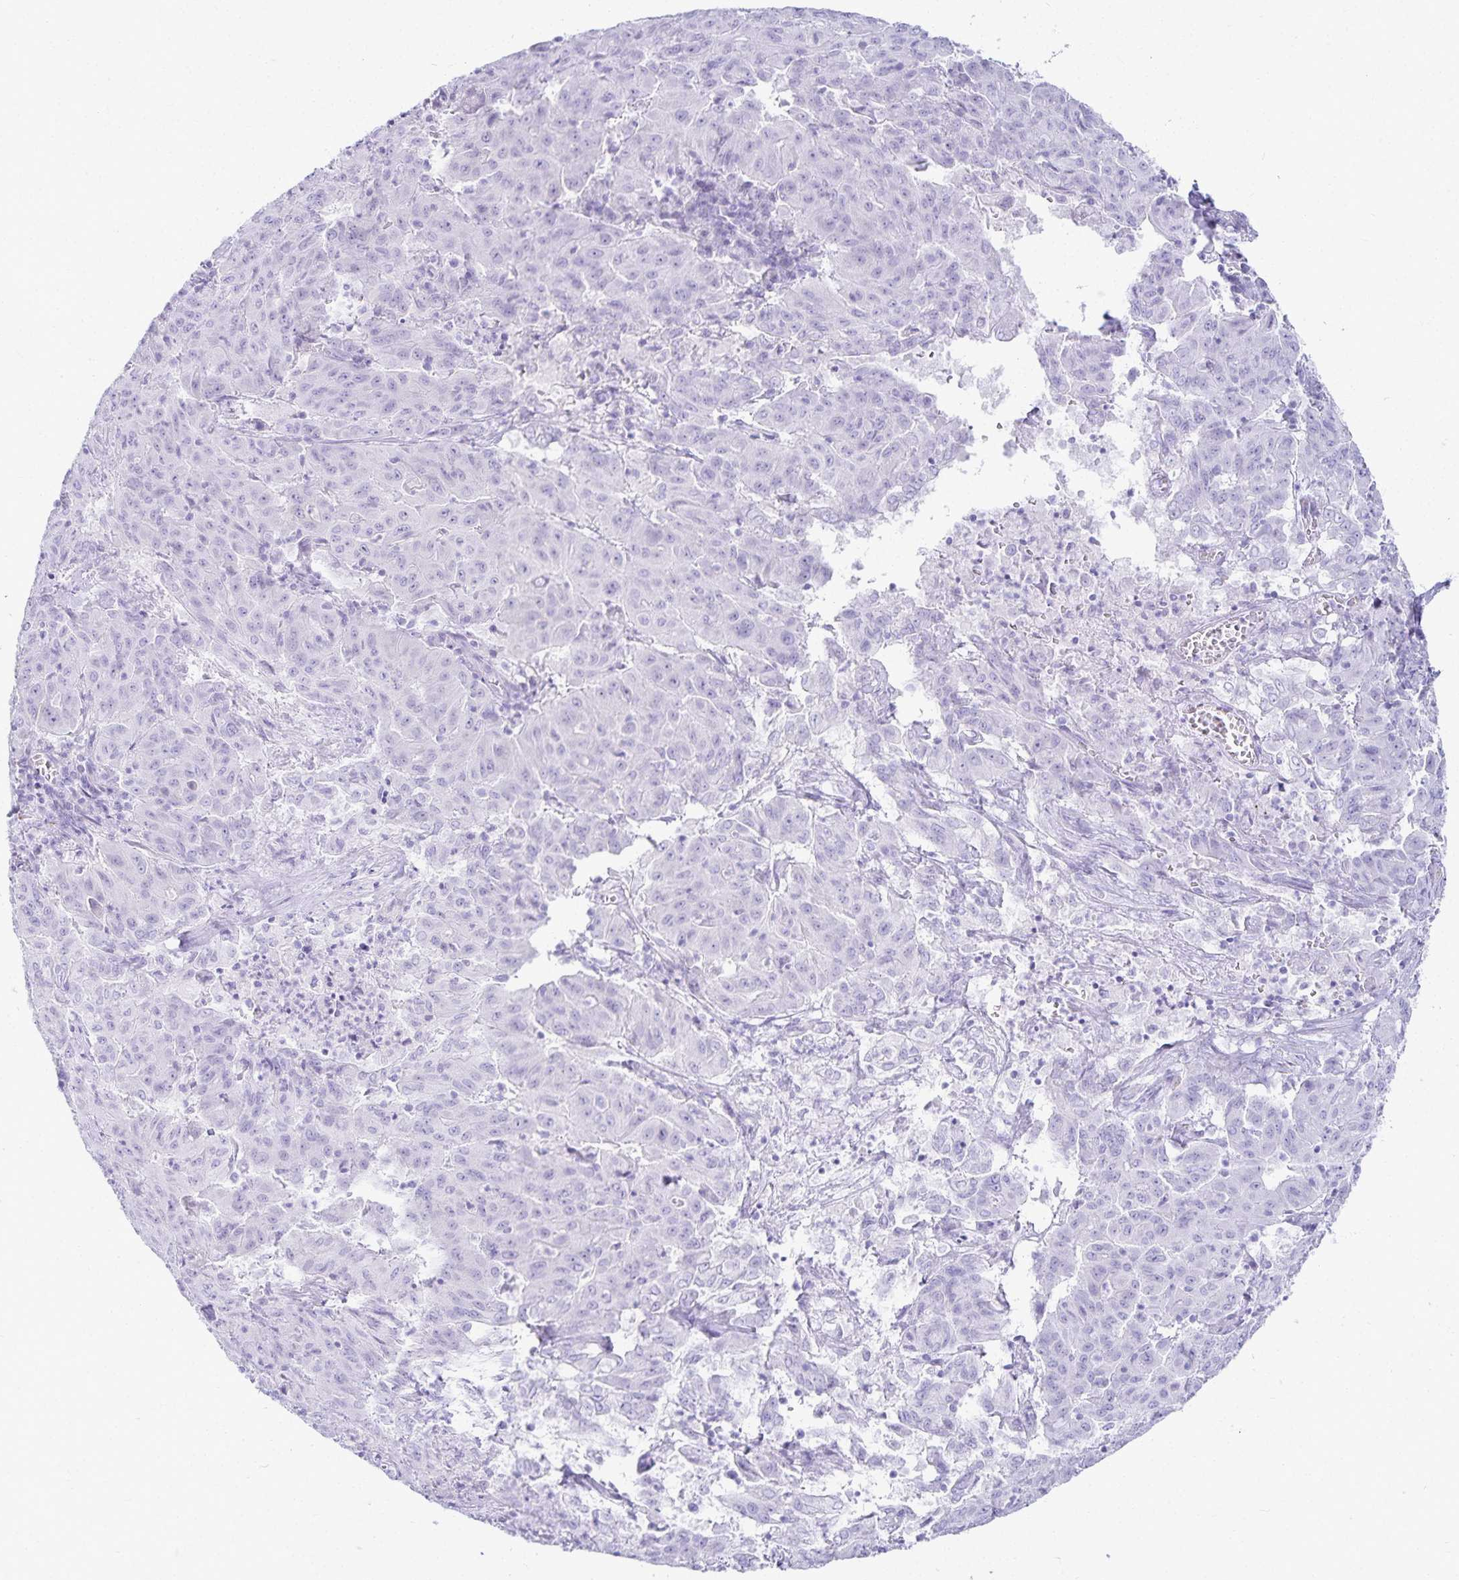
{"staining": {"intensity": "negative", "quantity": "none", "location": "none"}, "tissue": "pancreatic cancer", "cell_type": "Tumor cells", "image_type": "cancer", "snomed": [{"axis": "morphology", "description": "Adenocarcinoma, NOS"}, {"axis": "topography", "description": "Pancreas"}], "caption": "This is an immunohistochemistry (IHC) image of human pancreatic adenocarcinoma. There is no expression in tumor cells.", "gene": "GP2", "patient": {"sex": "male", "age": 63}}